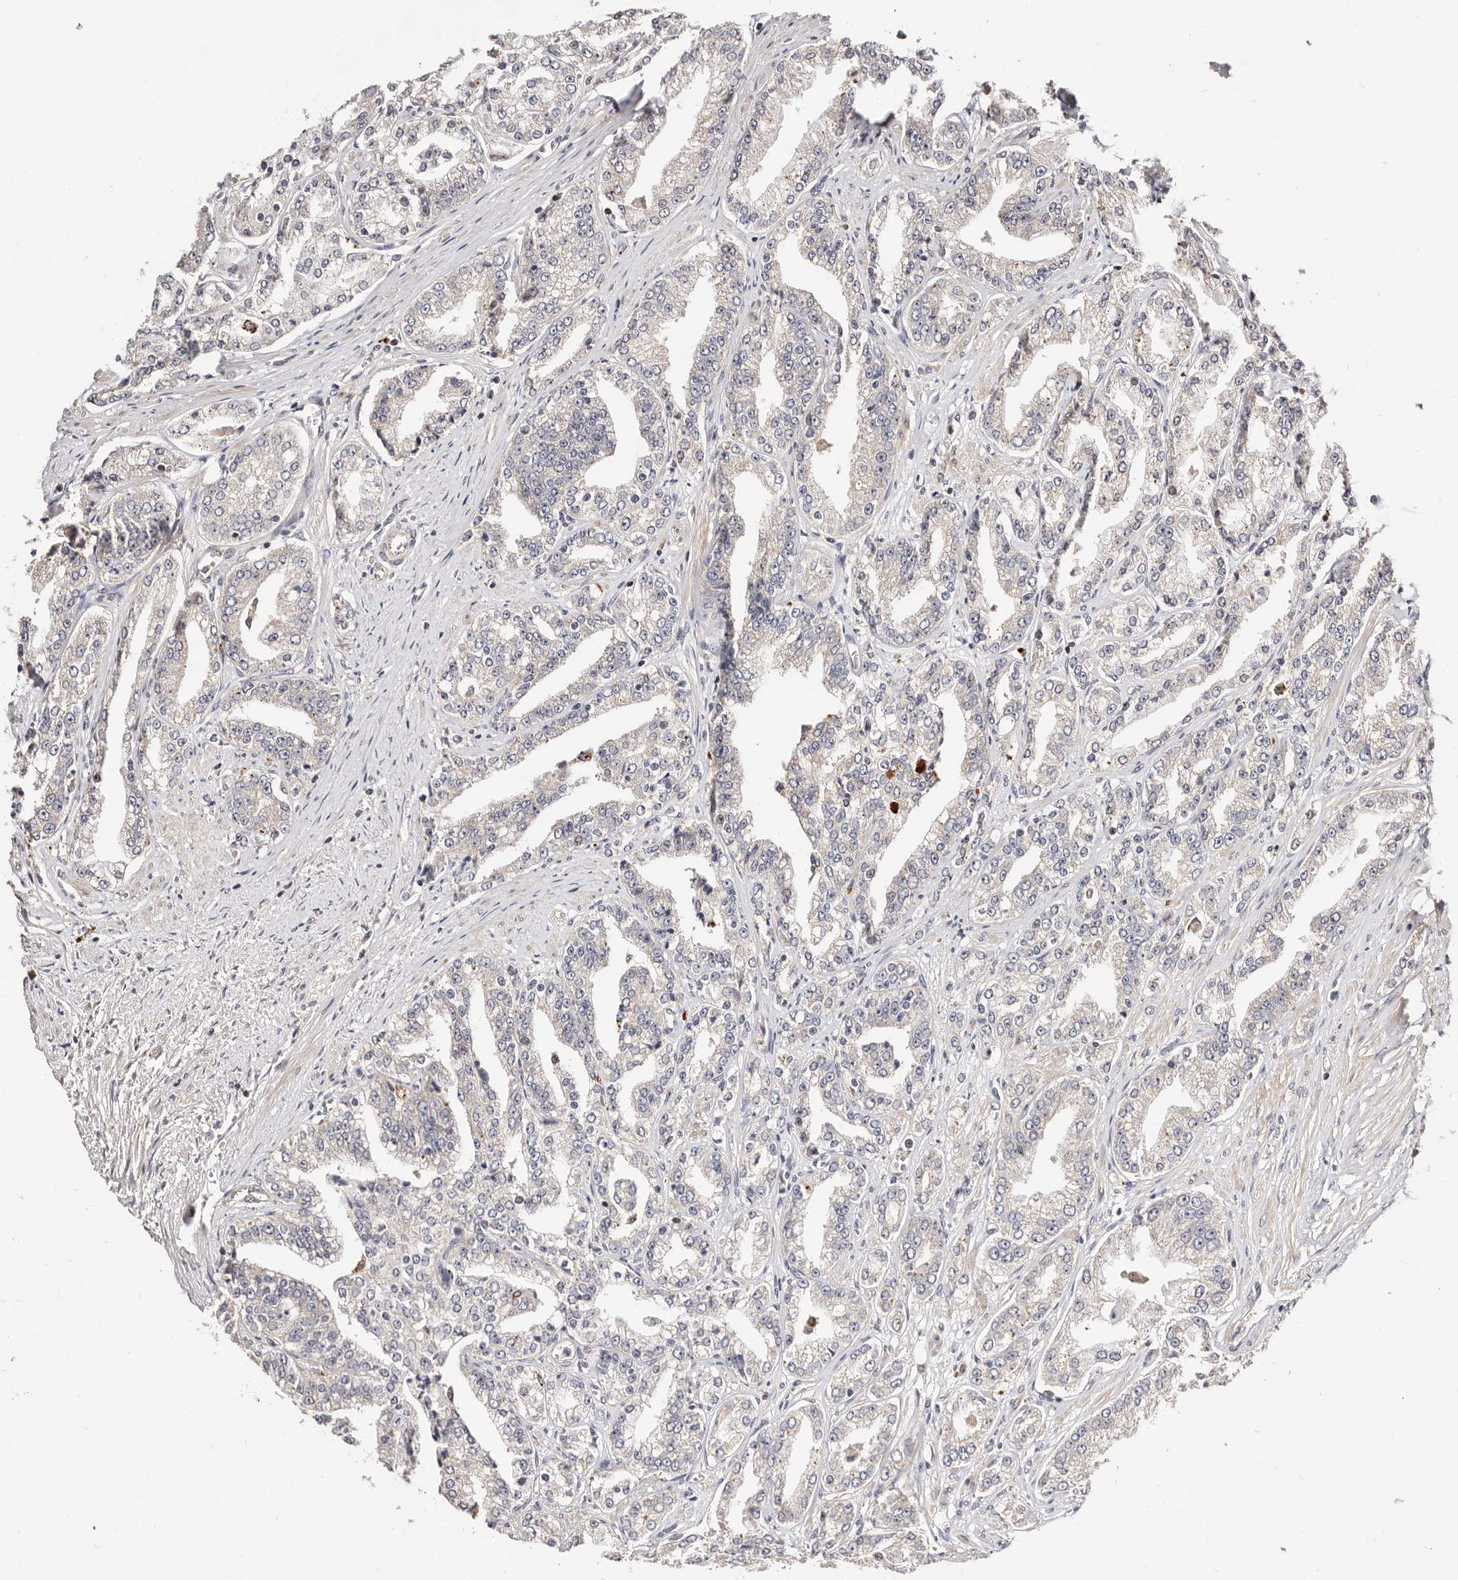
{"staining": {"intensity": "negative", "quantity": "none", "location": "none"}, "tissue": "prostate cancer", "cell_type": "Tumor cells", "image_type": "cancer", "snomed": [{"axis": "morphology", "description": "Adenocarcinoma, High grade"}, {"axis": "topography", "description": "Prostate"}], "caption": "Tumor cells are negative for protein expression in human high-grade adenocarcinoma (prostate). (Immunohistochemistry, brightfield microscopy, high magnification).", "gene": "USP33", "patient": {"sex": "male", "age": 71}}